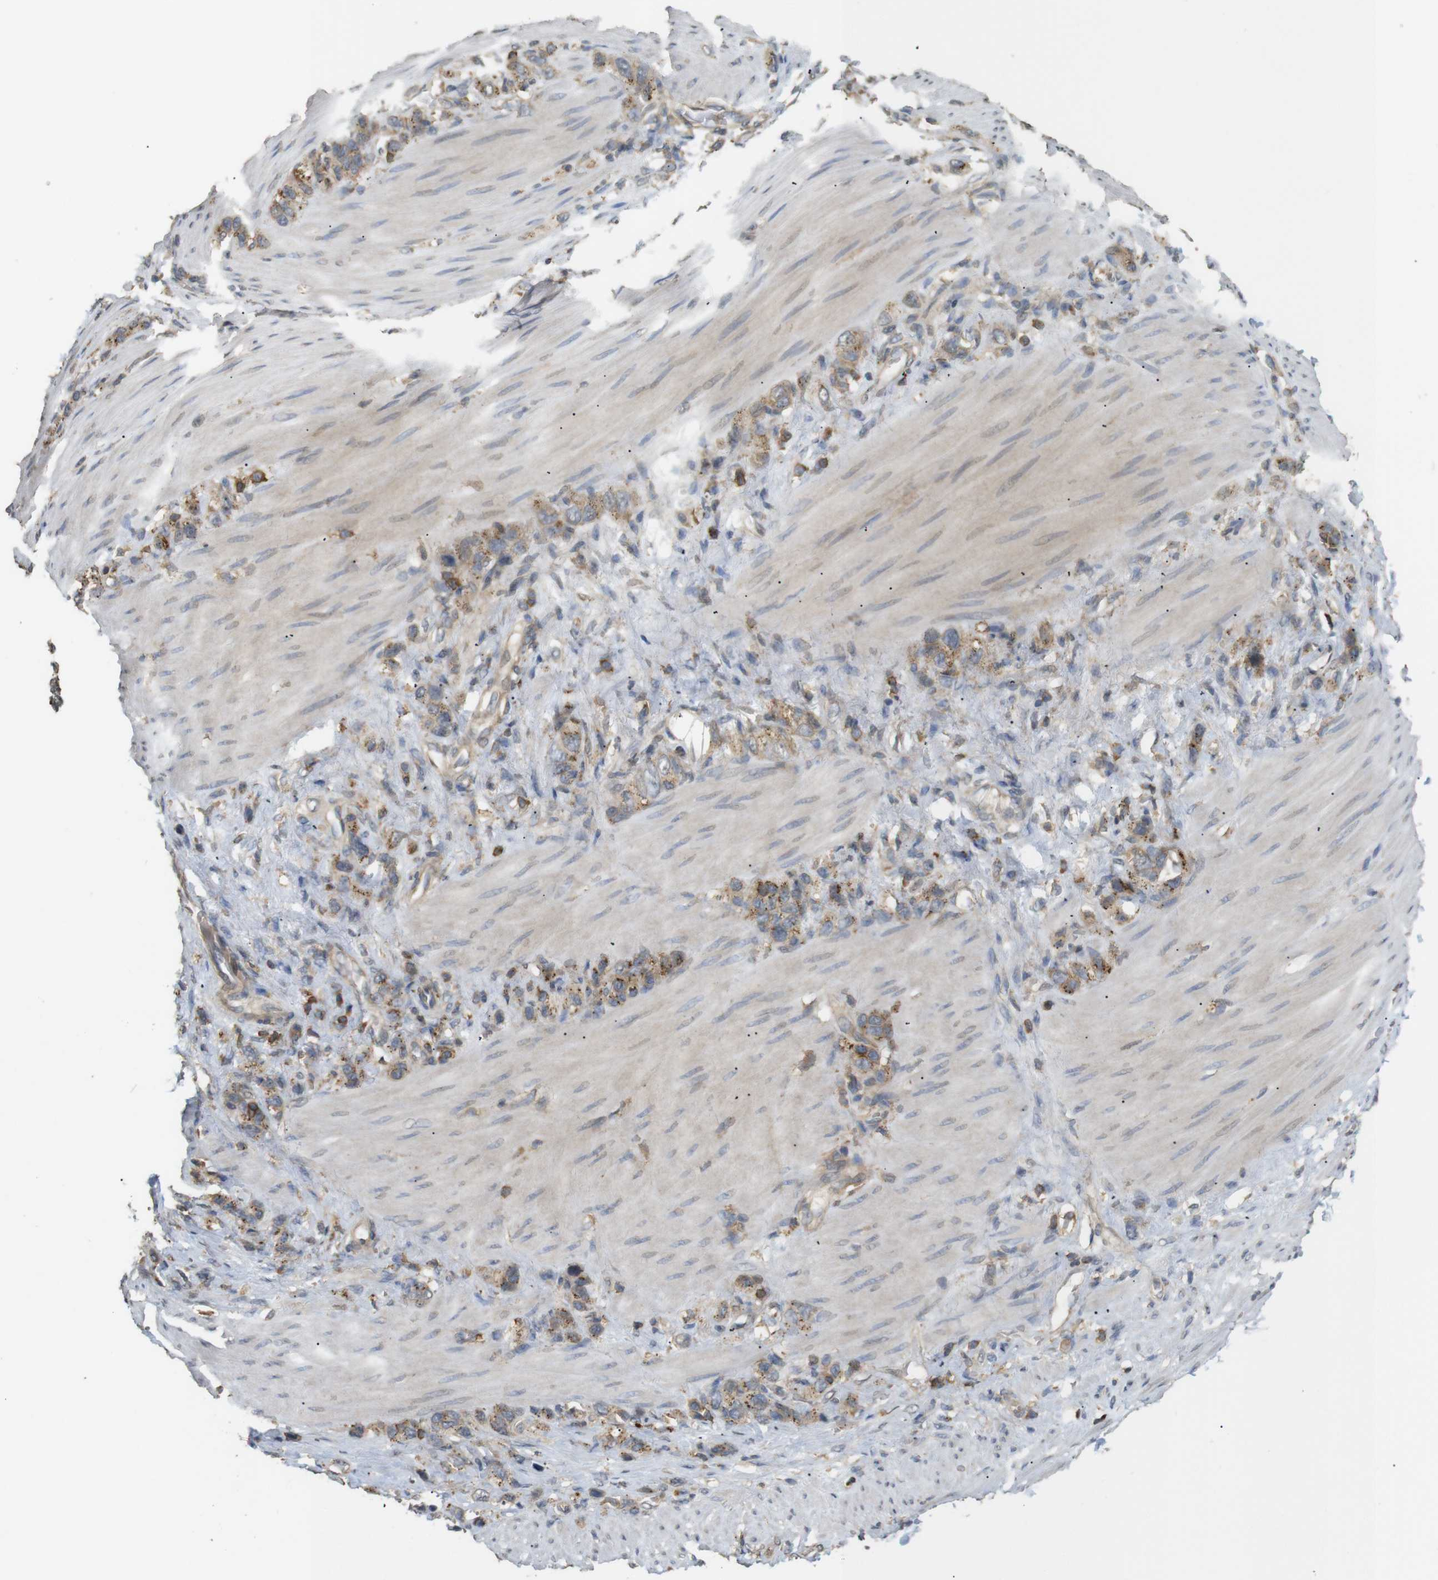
{"staining": {"intensity": "moderate", "quantity": ">75%", "location": "cytoplasmic/membranous"}, "tissue": "stomach cancer", "cell_type": "Tumor cells", "image_type": "cancer", "snomed": [{"axis": "morphology", "description": "Adenocarcinoma, NOS"}, {"axis": "morphology", "description": "Adenocarcinoma, High grade"}, {"axis": "topography", "description": "Stomach, upper"}, {"axis": "topography", "description": "Stomach, lower"}], "caption": "Tumor cells exhibit moderate cytoplasmic/membranous staining in approximately >75% of cells in stomach cancer (adenocarcinoma (high-grade)).", "gene": "KSR1", "patient": {"sex": "female", "age": 65}}